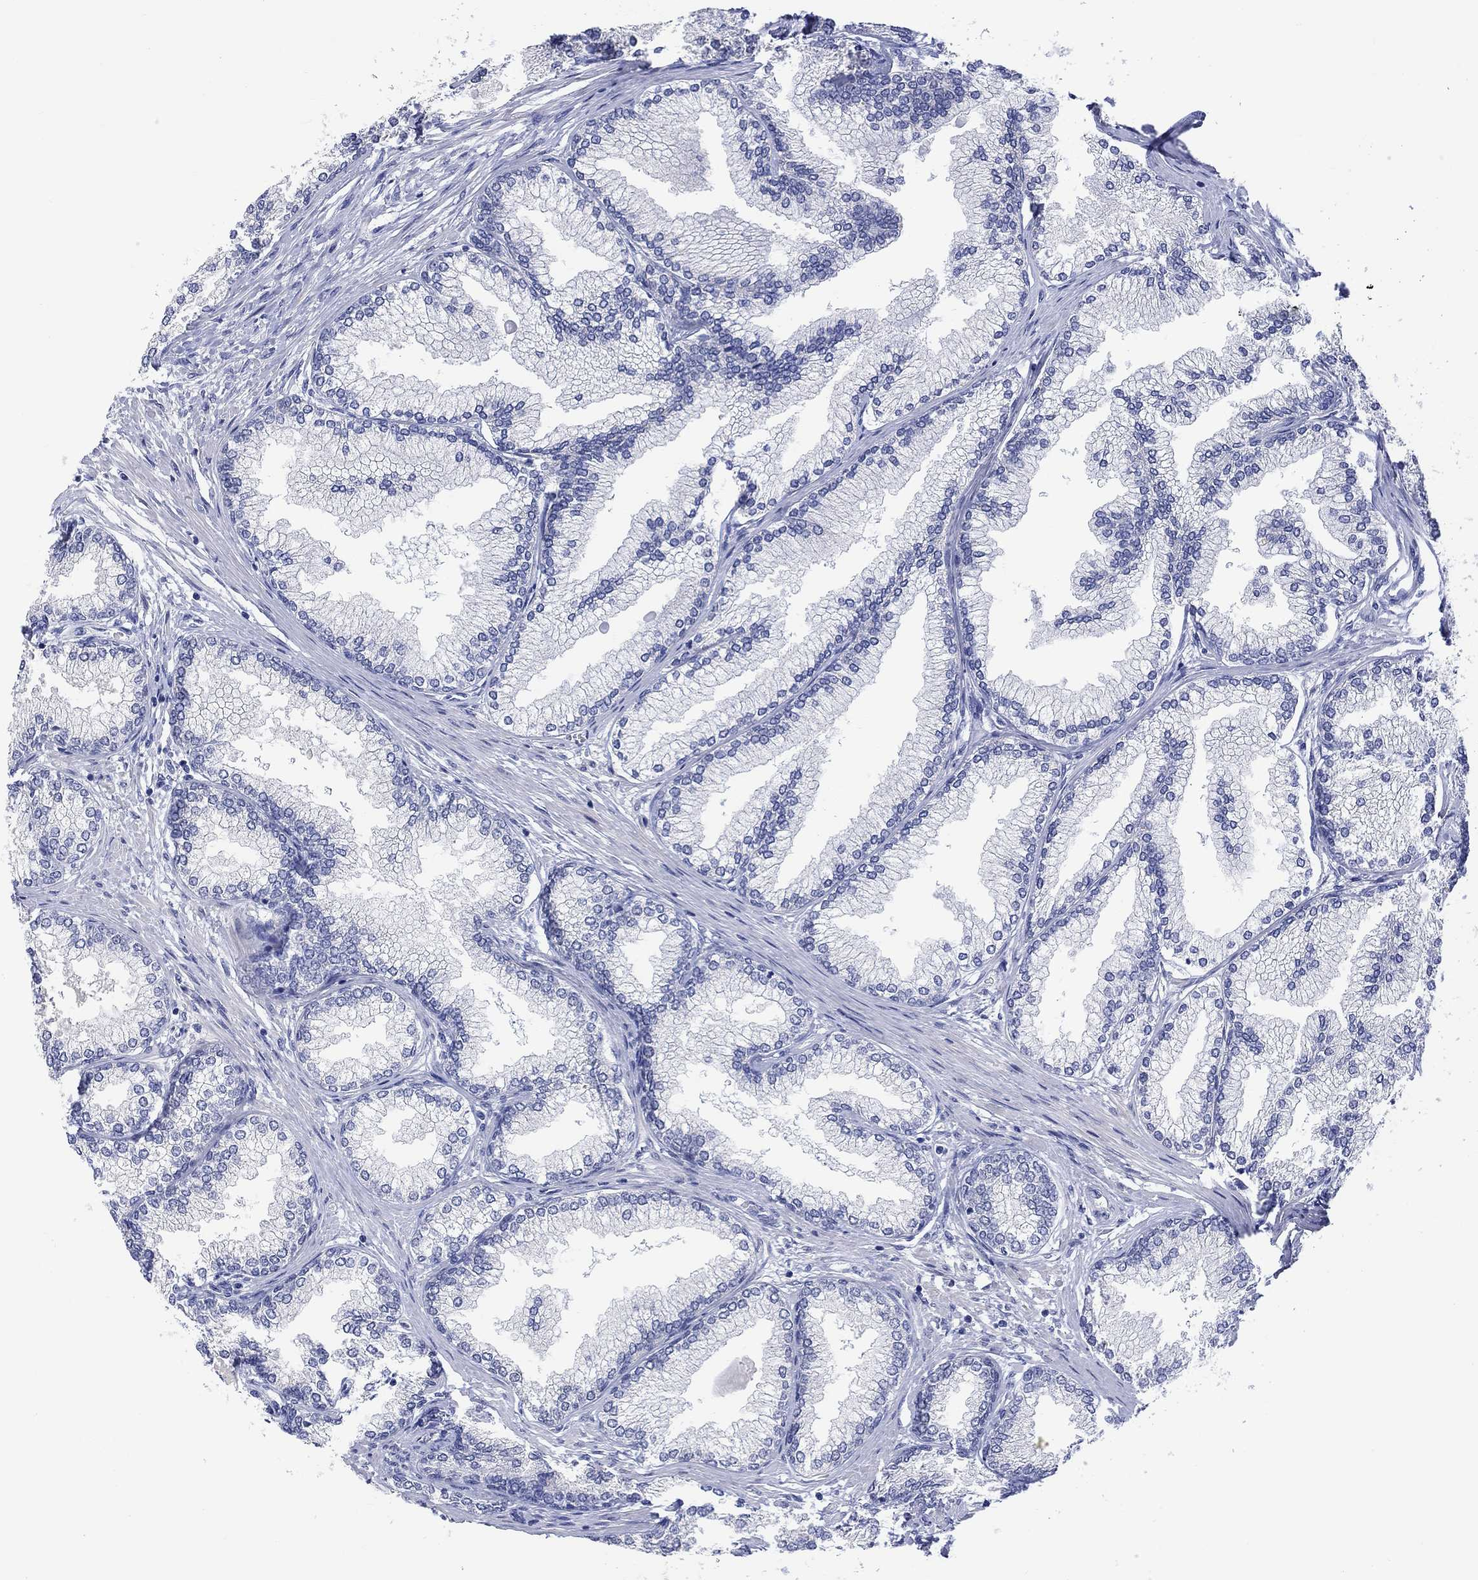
{"staining": {"intensity": "negative", "quantity": "none", "location": "none"}, "tissue": "prostate", "cell_type": "Glandular cells", "image_type": "normal", "snomed": [{"axis": "morphology", "description": "Normal tissue, NOS"}, {"axis": "topography", "description": "Prostate"}], "caption": "DAB immunohistochemical staining of benign prostate exhibits no significant staining in glandular cells. Brightfield microscopy of immunohistochemistry (IHC) stained with DAB (brown) and hematoxylin (blue), captured at high magnification.", "gene": "MSI1", "patient": {"sex": "male", "age": 72}}